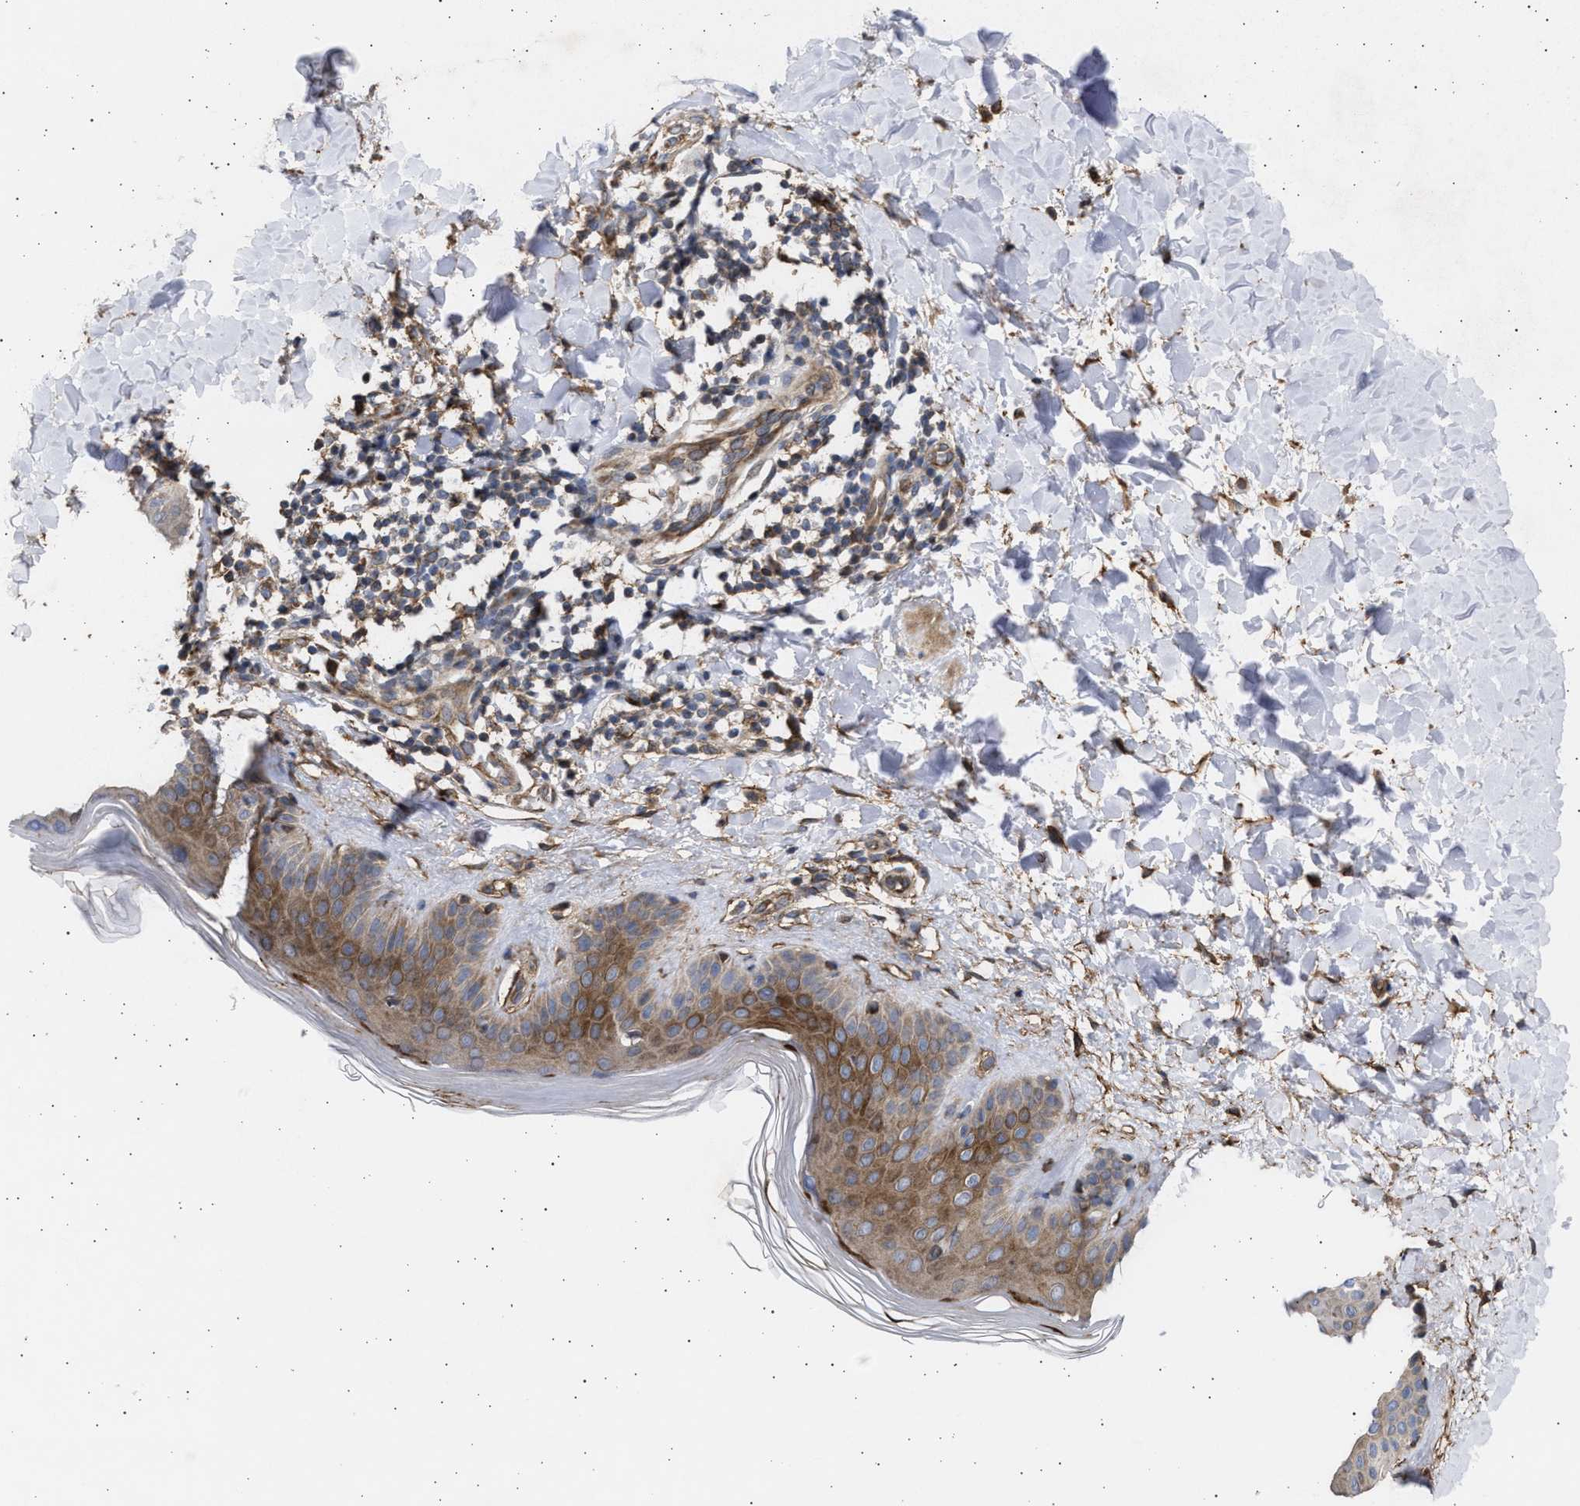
{"staining": {"intensity": "weak", "quantity": ">75%", "location": "cytoplasmic/membranous"}, "tissue": "skin", "cell_type": "Fibroblasts", "image_type": "normal", "snomed": [{"axis": "morphology", "description": "Normal tissue, NOS"}, {"axis": "morphology", "description": "Malignant melanoma, Metastatic site"}, {"axis": "topography", "description": "Skin"}], "caption": "Skin stained with IHC displays weak cytoplasmic/membranous positivity in about >75% of fibroblasts. (IHC, brightfield microscopy, high magnification).", "gene": "TTC19", "patient": {"sex": "male", "age": 41}}